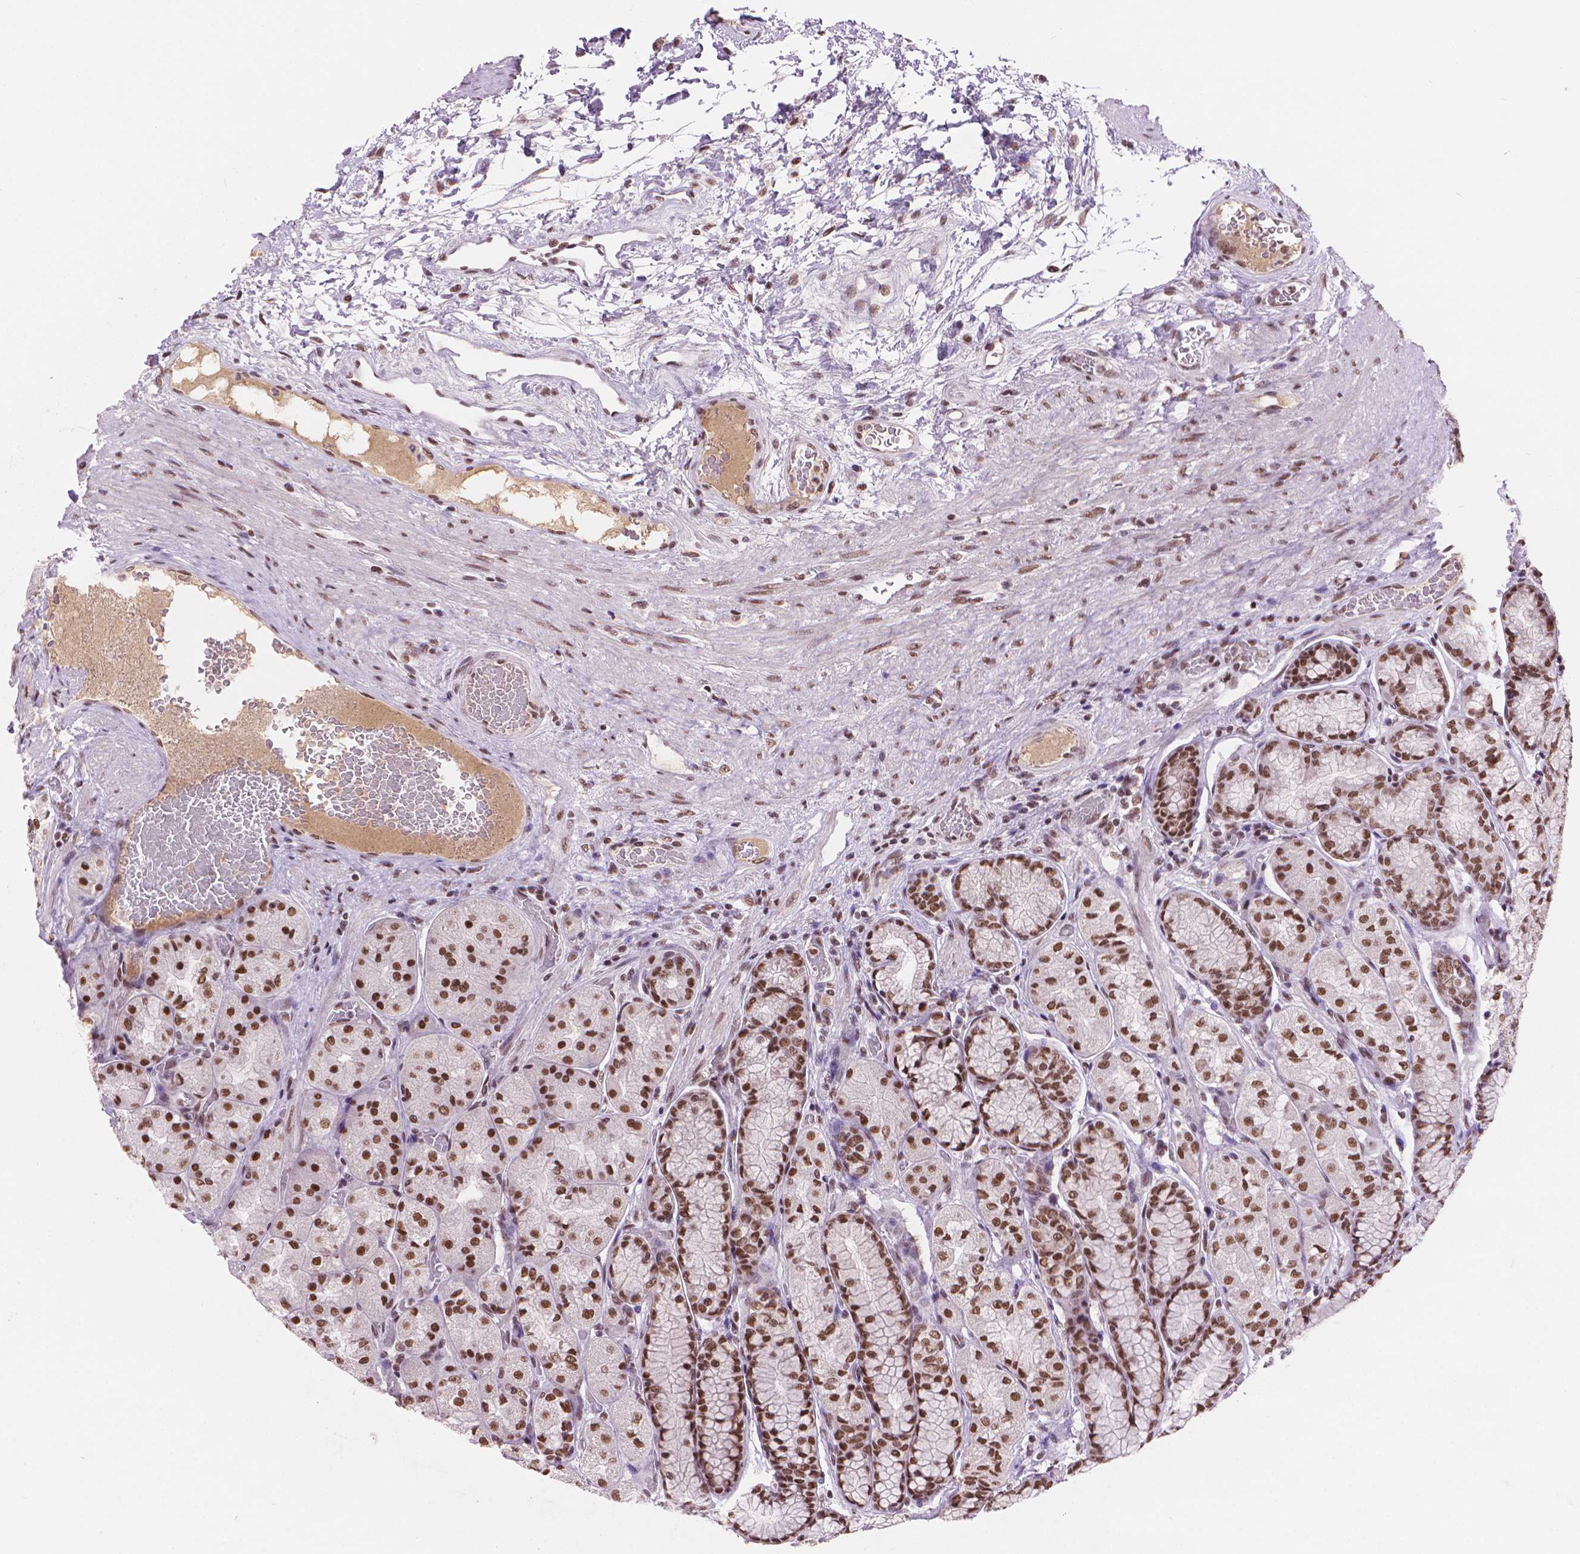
{"staining": {"intensity": "strong", "quantity": ">75%", "location": "nuclear"}, "tissue": "stomach", "cell_type": "Glandular cells", "image_type": "normal", "snomed": [{"axis": "morphology", "description": "Normal tissue, NOS"}, {"axis": "morphology", "description": "Adenocarcinoma, NOS"}, {"axis": "morphology", "description": "Adenocarcinoma, High grade"}, {"axis": "topography", "description": "Stomach, upper"}, {"axis": "topography", "description": "Stomach"}], "caption": "Immunohistochemistry (IHC) (DAB) staining of benign stomach reveals strong nuclear protein staining in about >75% of glandular cells.", "gene": "RPA4", "patient": {"sex": "female", "age": 65}}